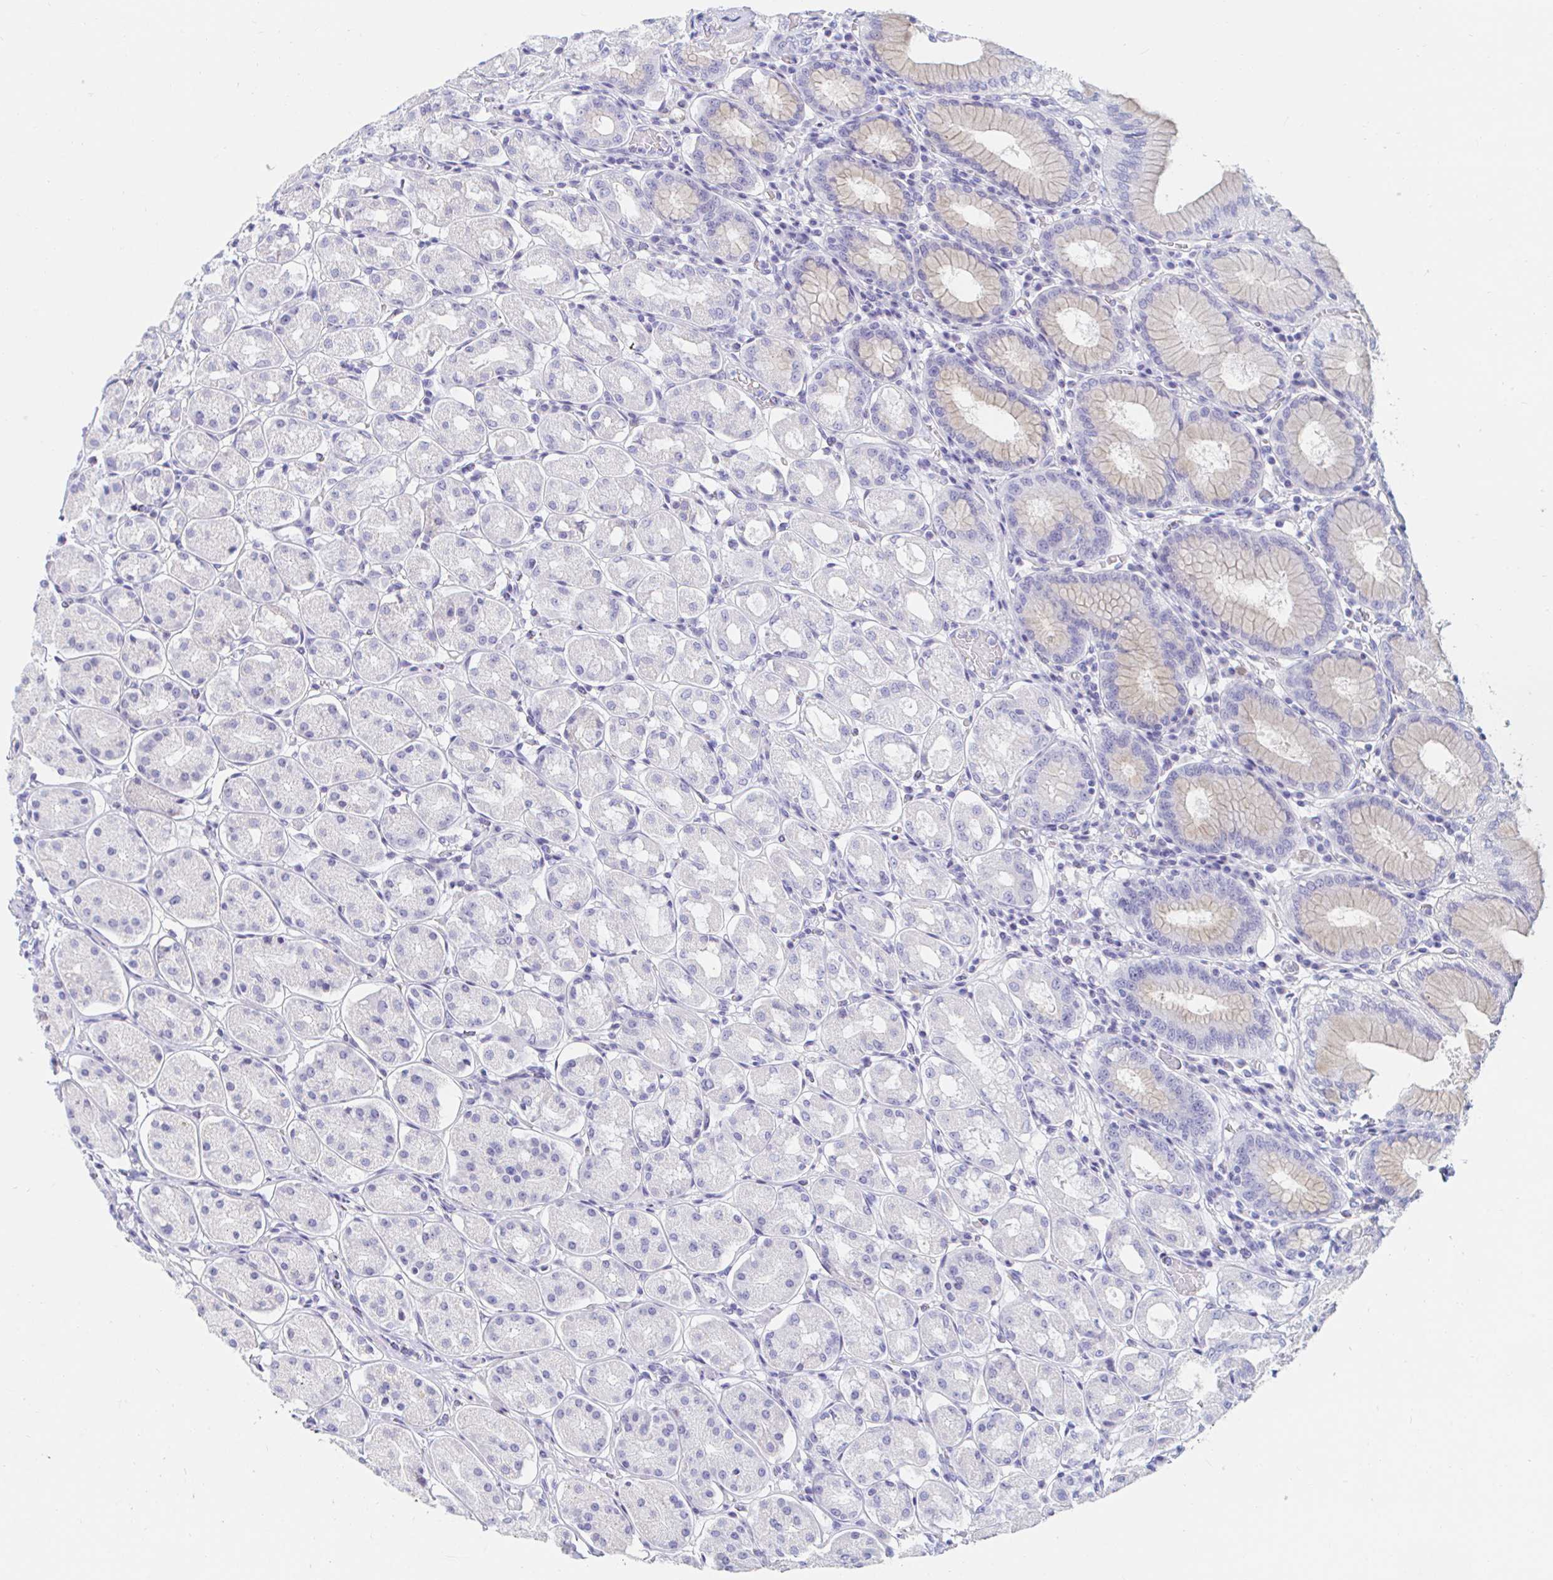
{"staining": {"intensity": "negative", "quantity": "none", "location": "none"}, "tissue": "stomach", "cell_type": "Glandular cells", "image_type": "normal", "snomed": [{"axis": "morphology", "description": "Normal tissue, NOS"}, {"axis": "topography", "description": "Stomach"}, {"axis": "topography", "description": "Stomach, lower"}], "caption": "This is an IHC image of normal stomach. There is no positivity in glandular cells.", "gene": "TEX44", "patient": {"sex": "female", "age": 56}}